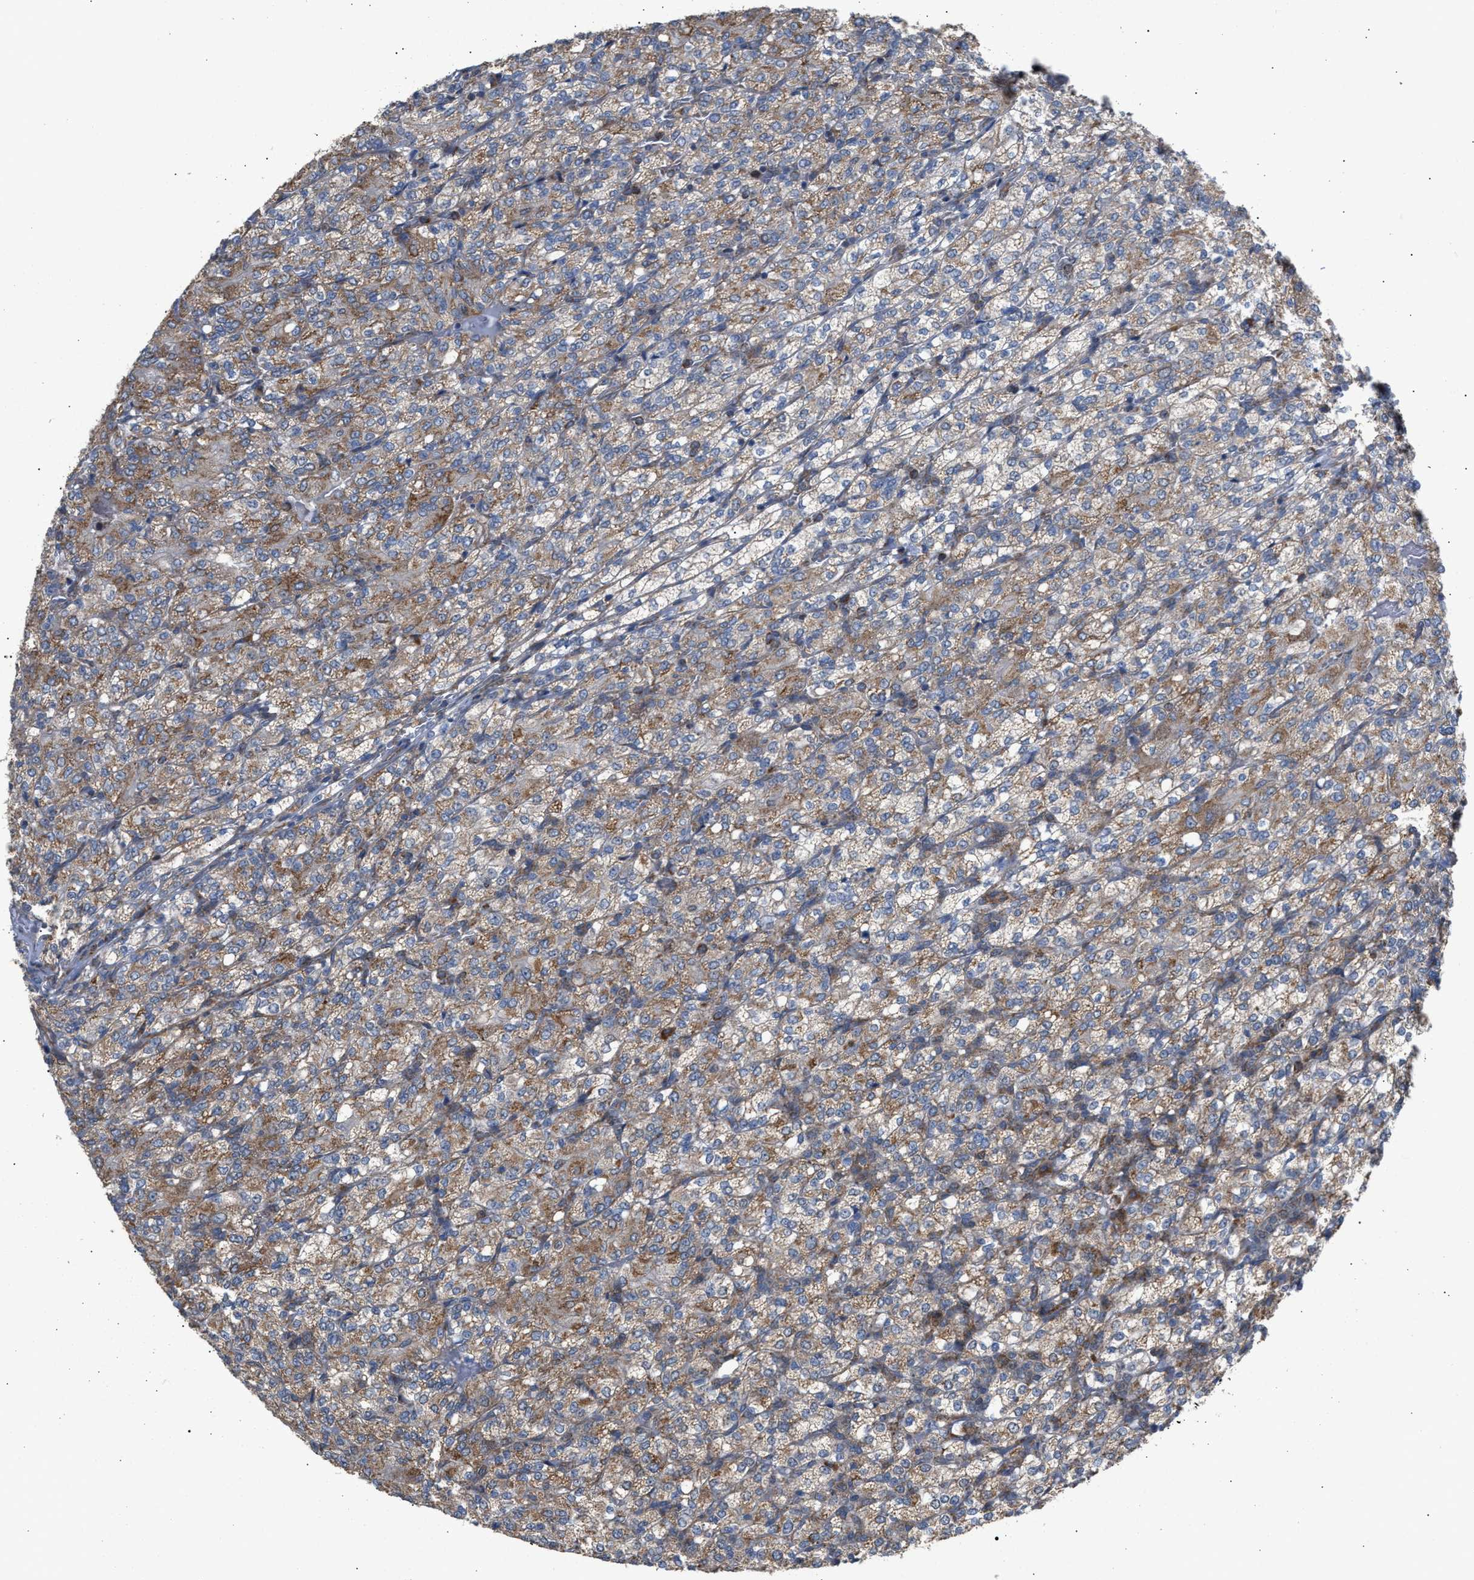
{"staining": {"intensity": "moderate", "quantity": ">75%", "location": "cytoplasmic/membranous"}, "tissue": "renal cancer", "cell_type": "Tumor cells", "image_type": "cancer", "snomed": [{"axis": "morphology", "description": "Adenocarcinoma, NOS"}, {"axis": "topography", "description": "Kidney"}], "caption": "Immunohistochemical staining of renal cancer reveals medium levels of moderate cytoplasmic/membranous protein staining in about >75% of tumor cells.", "gene": "TACO1", "patient": {"sex": "male", "age": 77}}